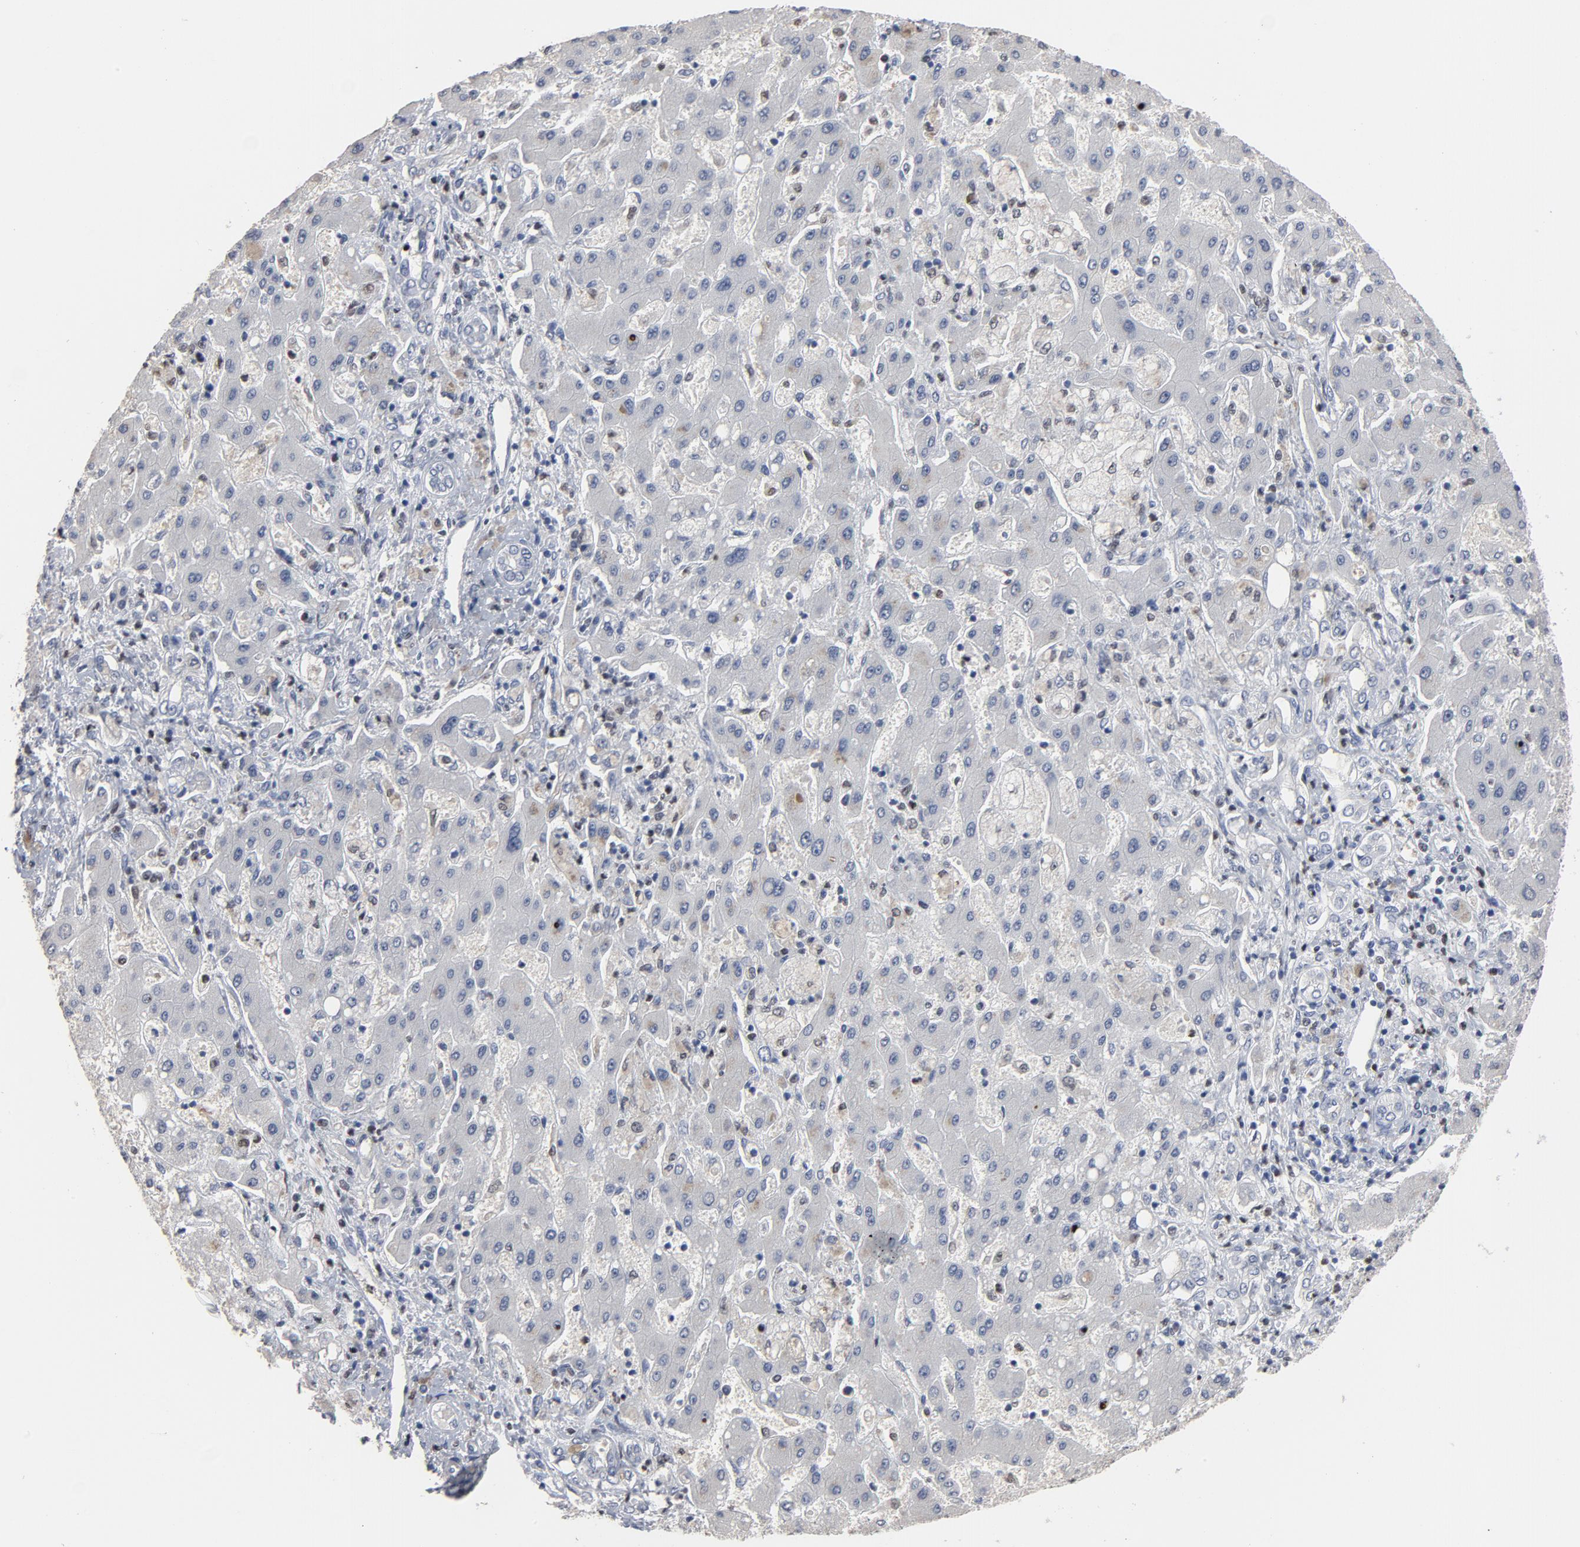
{"staining": {"intensity": "negative", "quantity": "none", "location": "none"}, "tissue": "liver cancer", "cell_type": "Tumor cells", "image_type": "cancer", "snomed": [{"axis": "morphology", "description": "Cholangiocarcinoma"}, {"axis": "topography", "description": "Liver"}], "caption": "Tumor cells are negative for protein expression in human liver cancer (cholangiocarcinoma).", "gene": "SPI1", "patient": {"sex": "male", "age": 50}}